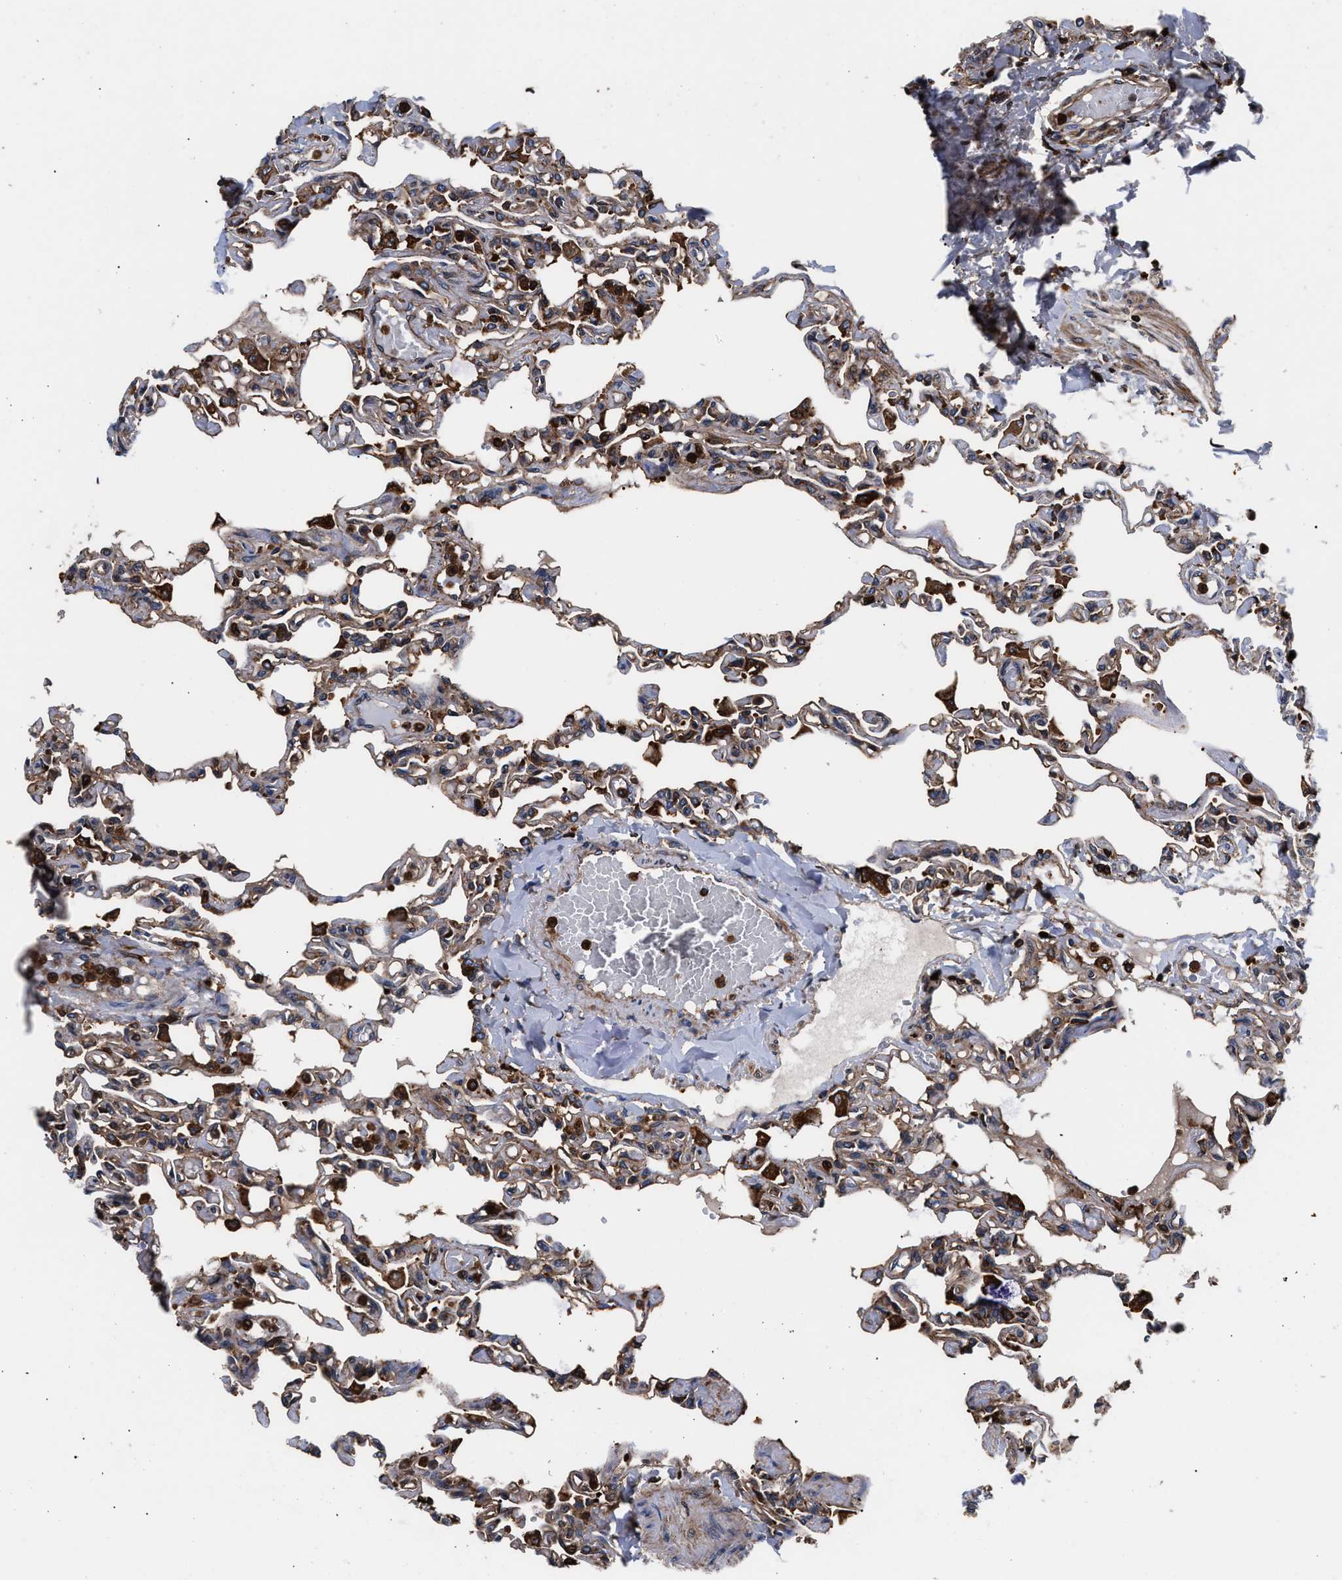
{"staining": {"intensity": "moderate", "quantity": ">75%", "location": "cytoplasmic/membranous"}, "tissue": "lung", "cell_type": "Alveolar cells", "image_type": "normal", "snomed": [{"axis": "morphology", "description": "Normal tissue, NOS"}, {"axis": "topography", "description": "Lung"}], "caption": "Protein staining of unremarkable lung demonstrates moderate cytoplasmic/membranous staining in about >75% of alveolar cells.", "gene": "ENSG00000286112", "patient": {"sex": "male", "age": 21}}